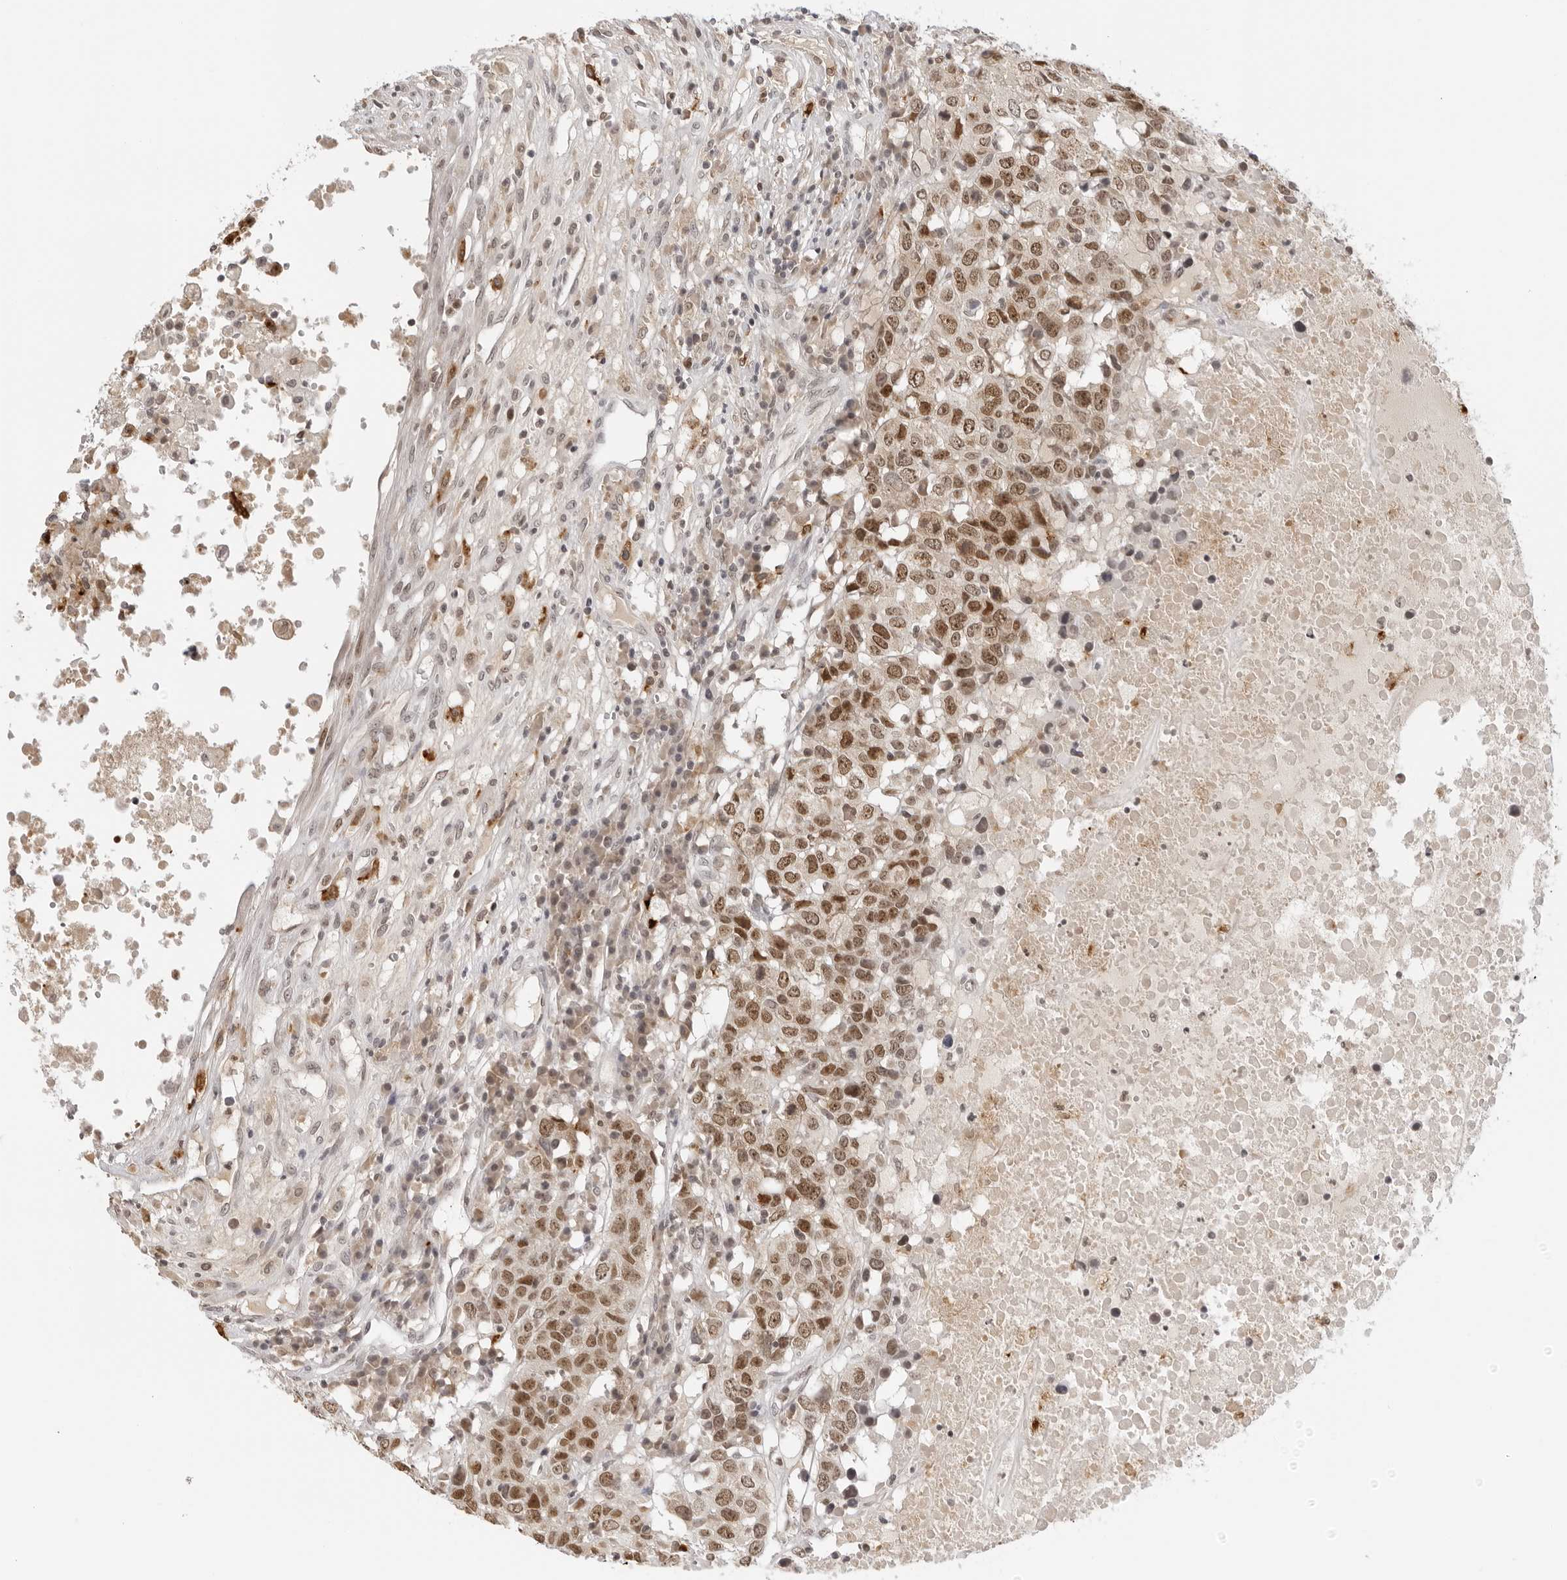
{"staining": {"intensity": "moderate", "quantity": ">75%", "location": "nuclear"}, "tissue": "head and neck cancer", "cell_type": "Tumor cells", "image_type": "cancer", "snomed": [{"axis": "morphology", "description": "Squamous cell carcinoma, NOS"}, {"axis": "topography", "description": "Head-Neck"}], "caption": "Moderate nuclear protein expression is identified in about >75% of tumor cells in head and neck cancer (squamous cell carcinoma).", "gene": "MSH6", "patient": {"sex": "male", "age": 66}}